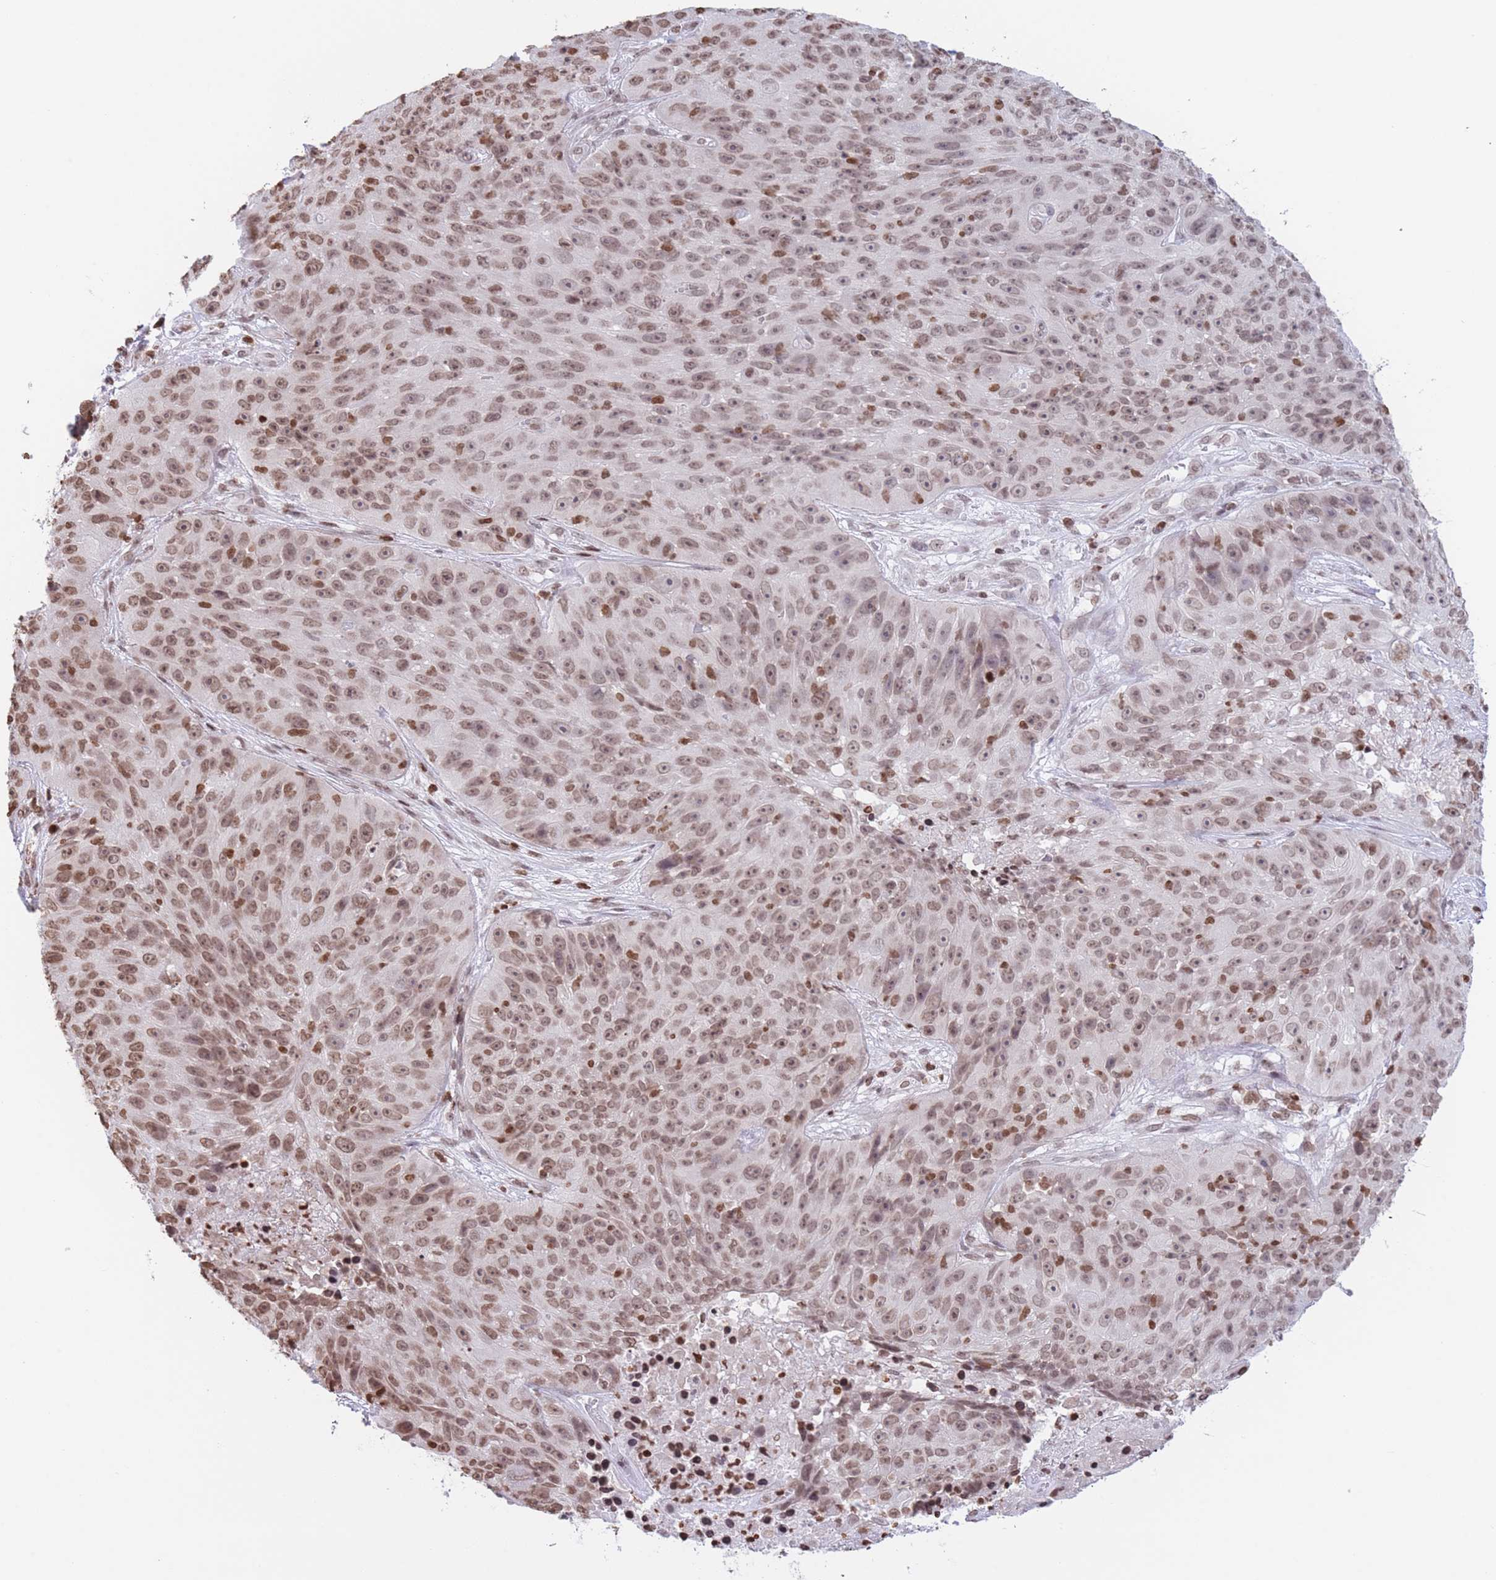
{"staining": {"intensity": "moderate", "quantity": ">75%", "location": "nuclear"}, "tissue": "skin cancer", "cell_type": "Tumor cells", "image_type": "cancer", "snomed": [{"axis": "morphology", "description": "Squamous cell carcinoma, NOS"}, {"axis": "topography", "description": "Skin"}], "caption": "A brown stain labels moderate nuclear positivity of a protein in human skin cancer (squamous cell carcinoma) tumor cells.", "gene": "H2BC11", "patient": {"sex": "female", "age": 87}}